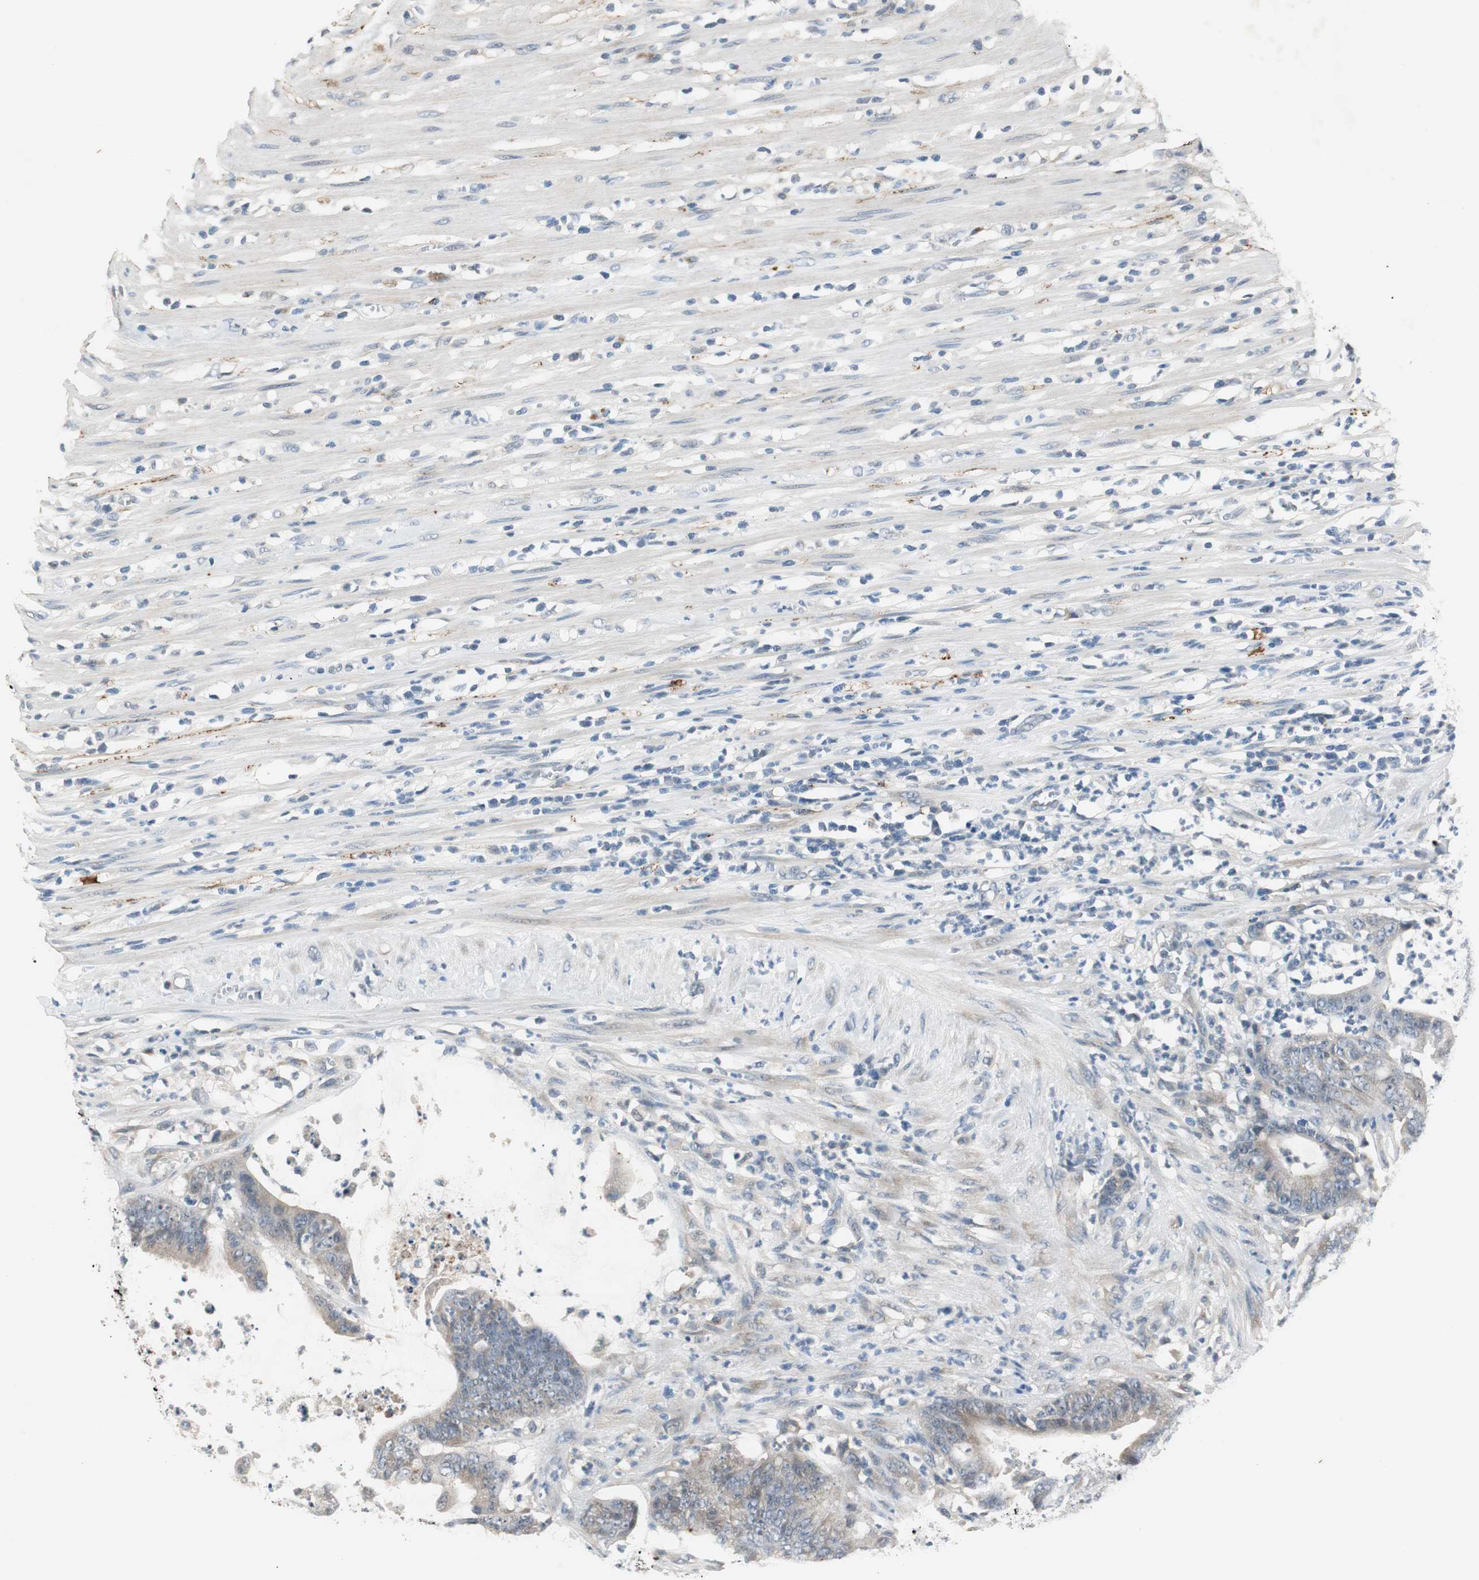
{"staining": {"intensity": "weak", "quantity": "<25%", "location": "cytoplasmic/membranous"}, "tissue": "colorectal cancer", "cell_type": "Tumor cells", "image_type": "cancer", "snomed": [{"axis": "morphology", "description": "Adenocarcinoma, NOS"}, {"axis": "topography", "description": "Rectum"}], "caption": "Immunohistochemistry micrograph of neoplastic tissue: colorectal cancer stained with DAB (3,3'-diaminobenzidine) exhibits no significant protein staining in tumor cells. (DAB immunohistochemistry visualized using brightfield microscopy, high magnification).", "gene": "PTPRN2", "patient": {"sex": "female", "age": 66}}